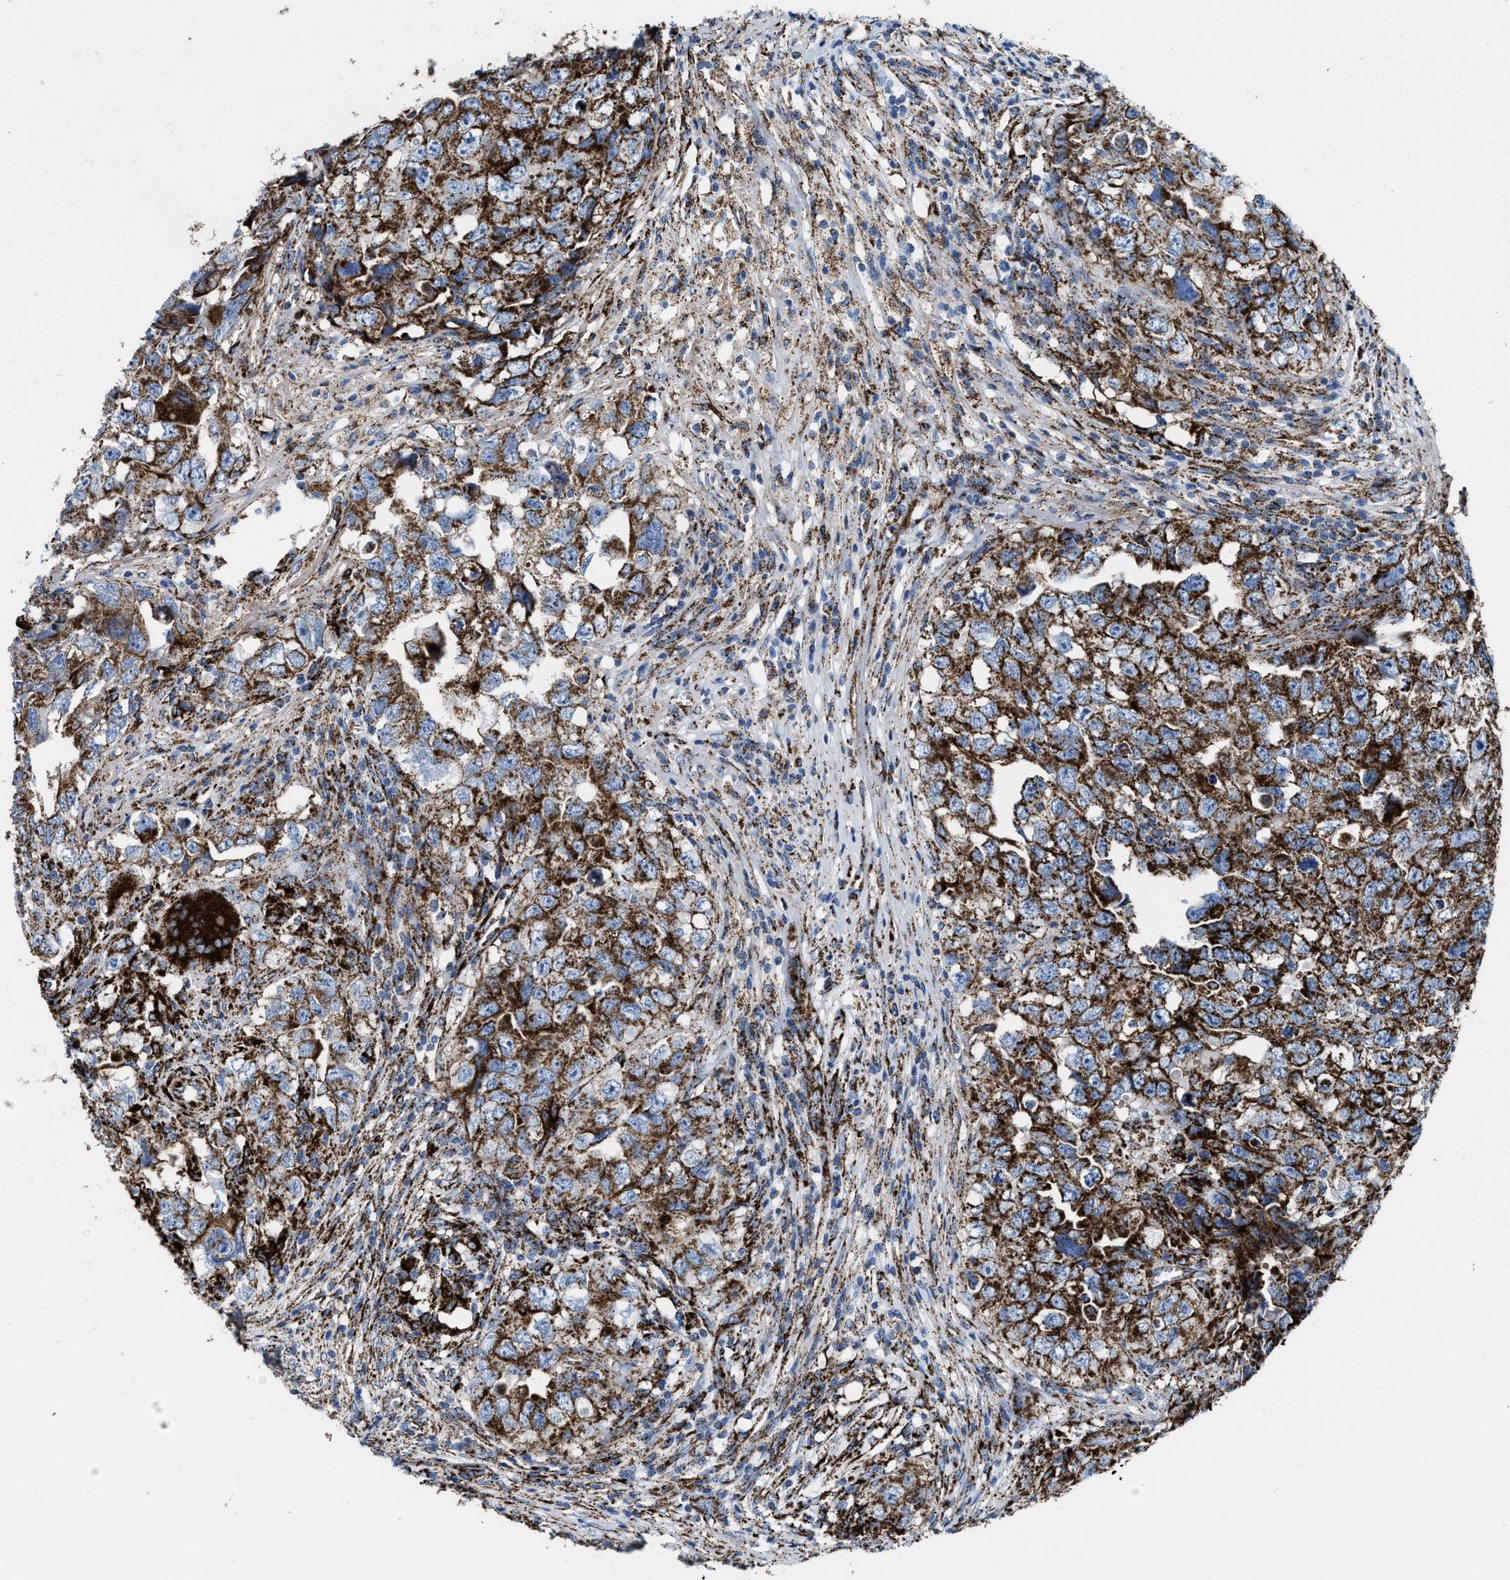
{"staining": {"intensity": "strong", "quantity": ">75%", "location": "cytoplasmic/membranous"}, "tissue": "testis cancer", "cell_type": "Tumor cells", "image_type": "cancer", "snomed": [{"axis": "morphology", "description": "Seminoma, NOS"}, {"axis": "morphology", "description": "Carcinoma, Embryonal, NOS"}, {"axis": "topography", "description": "Testis"}], "caption": "Immunohistochemistry (IHC) staining of testis seminoma, which demonstrates high levels of strong cytoplasmic/membranous expression in about >75% of tumor cells indicating strong cytoplasmic/membranous protein staining. The staining was performed using DAB (brown) for protein detection and nuclei were counterstained in hematoxylin (blue).", "gene": "ALDH1B1", "patient": {"sex": "male", "age": 43}}